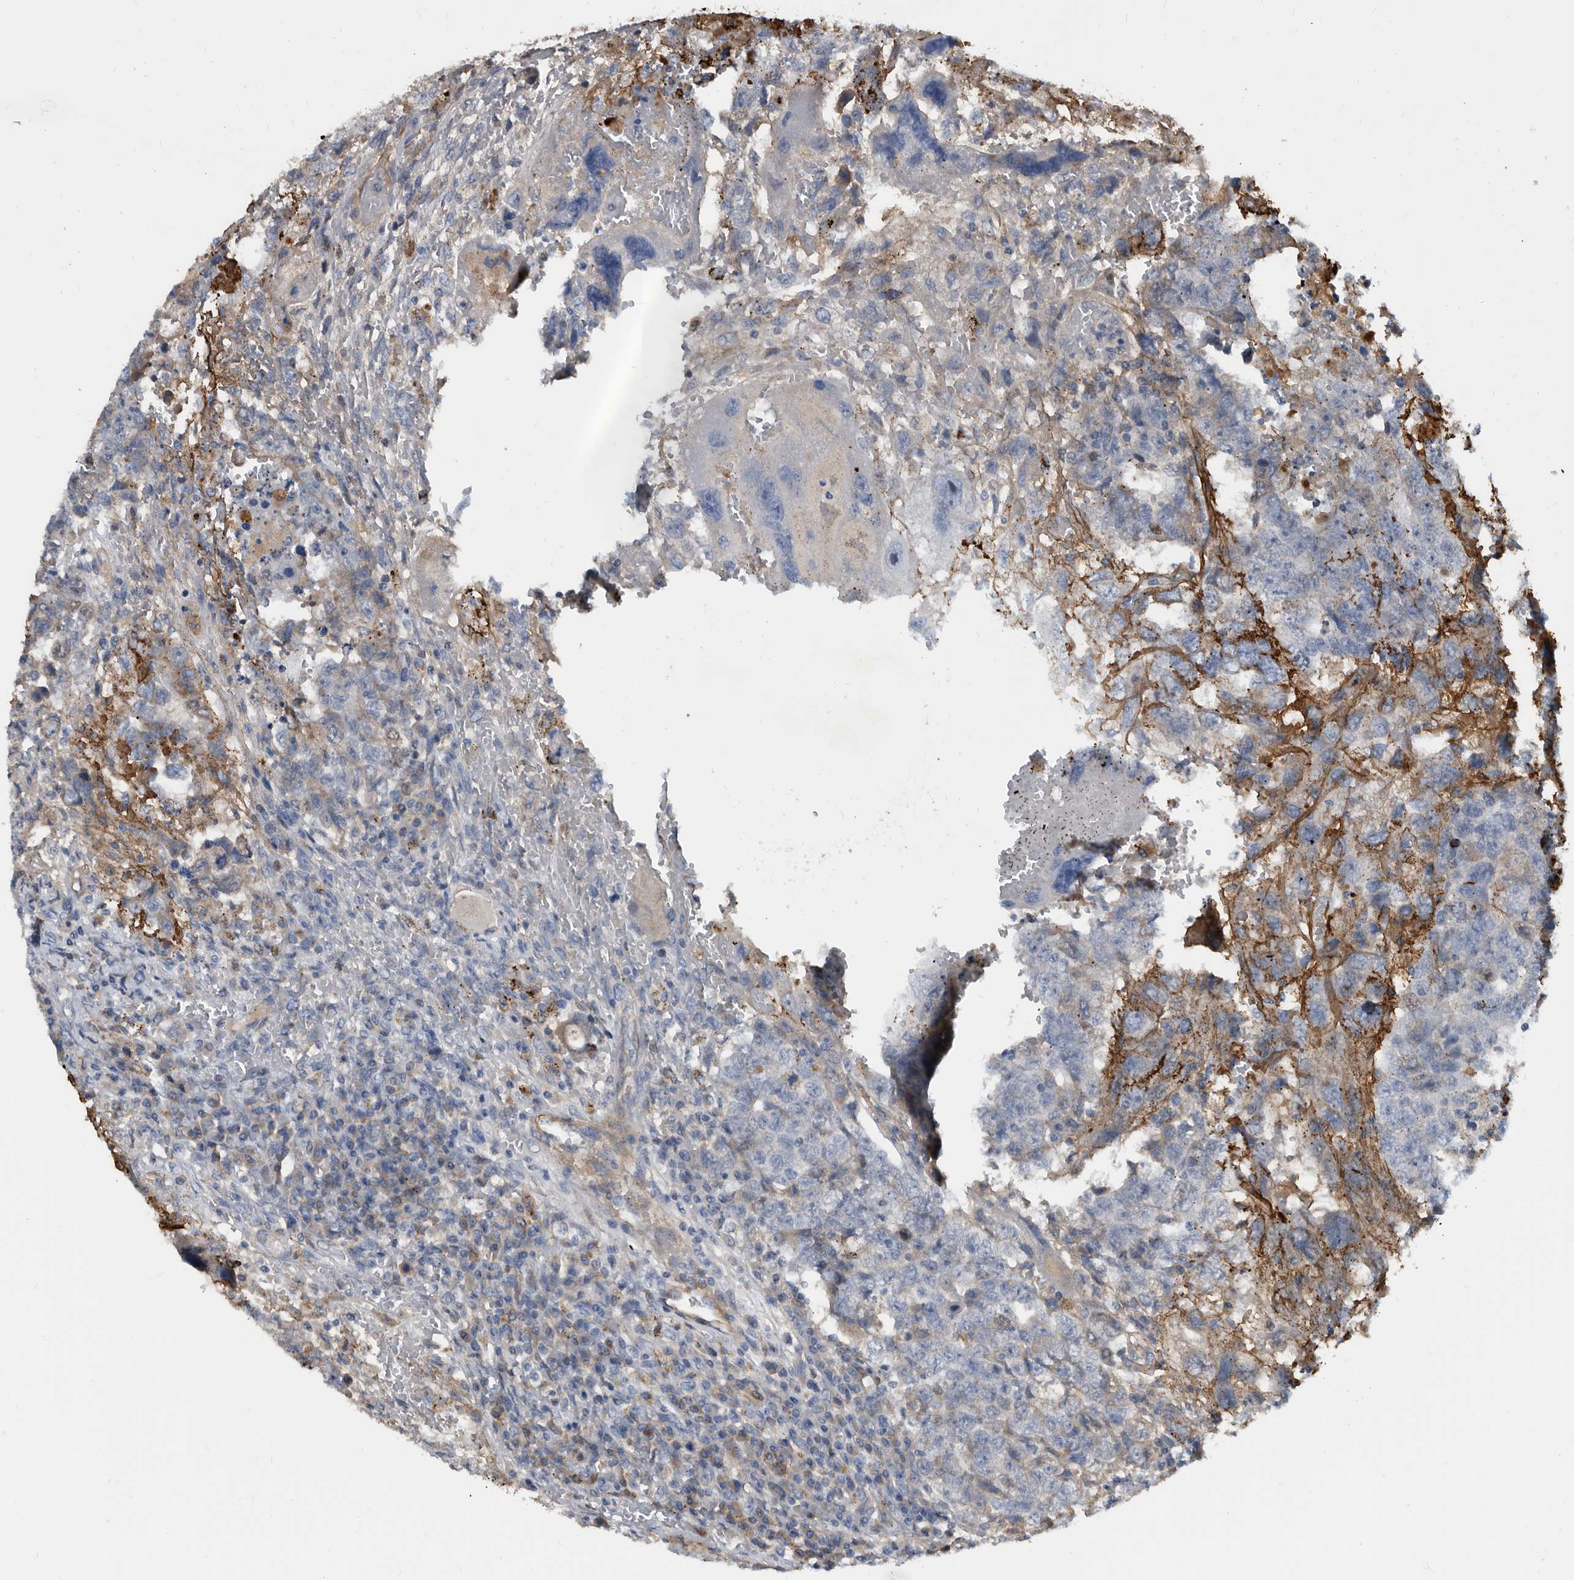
{"staining": {"intensity": "weak", "quantity": "<25%", "location": "cytoplasmic/membranous"}, "tissue": "testis cancer", "cell_type": "Tumor cells", "image_type": "cancer", "snomed": [{"axis": "morphology", "description": "Carcinoma, Embryonal, NOS"}, {"axis": "topography", "description": "Testis"}], "caption": "IHC image of neoplastic tissue: human testis cancer (embryonal carcinoma) stained with DAB (3,3'-diaminobenzidine) reveals no significant protein positivity in tumor cells.", "gene": "PI15", "patient": {"sex": "male", "age": 26}}